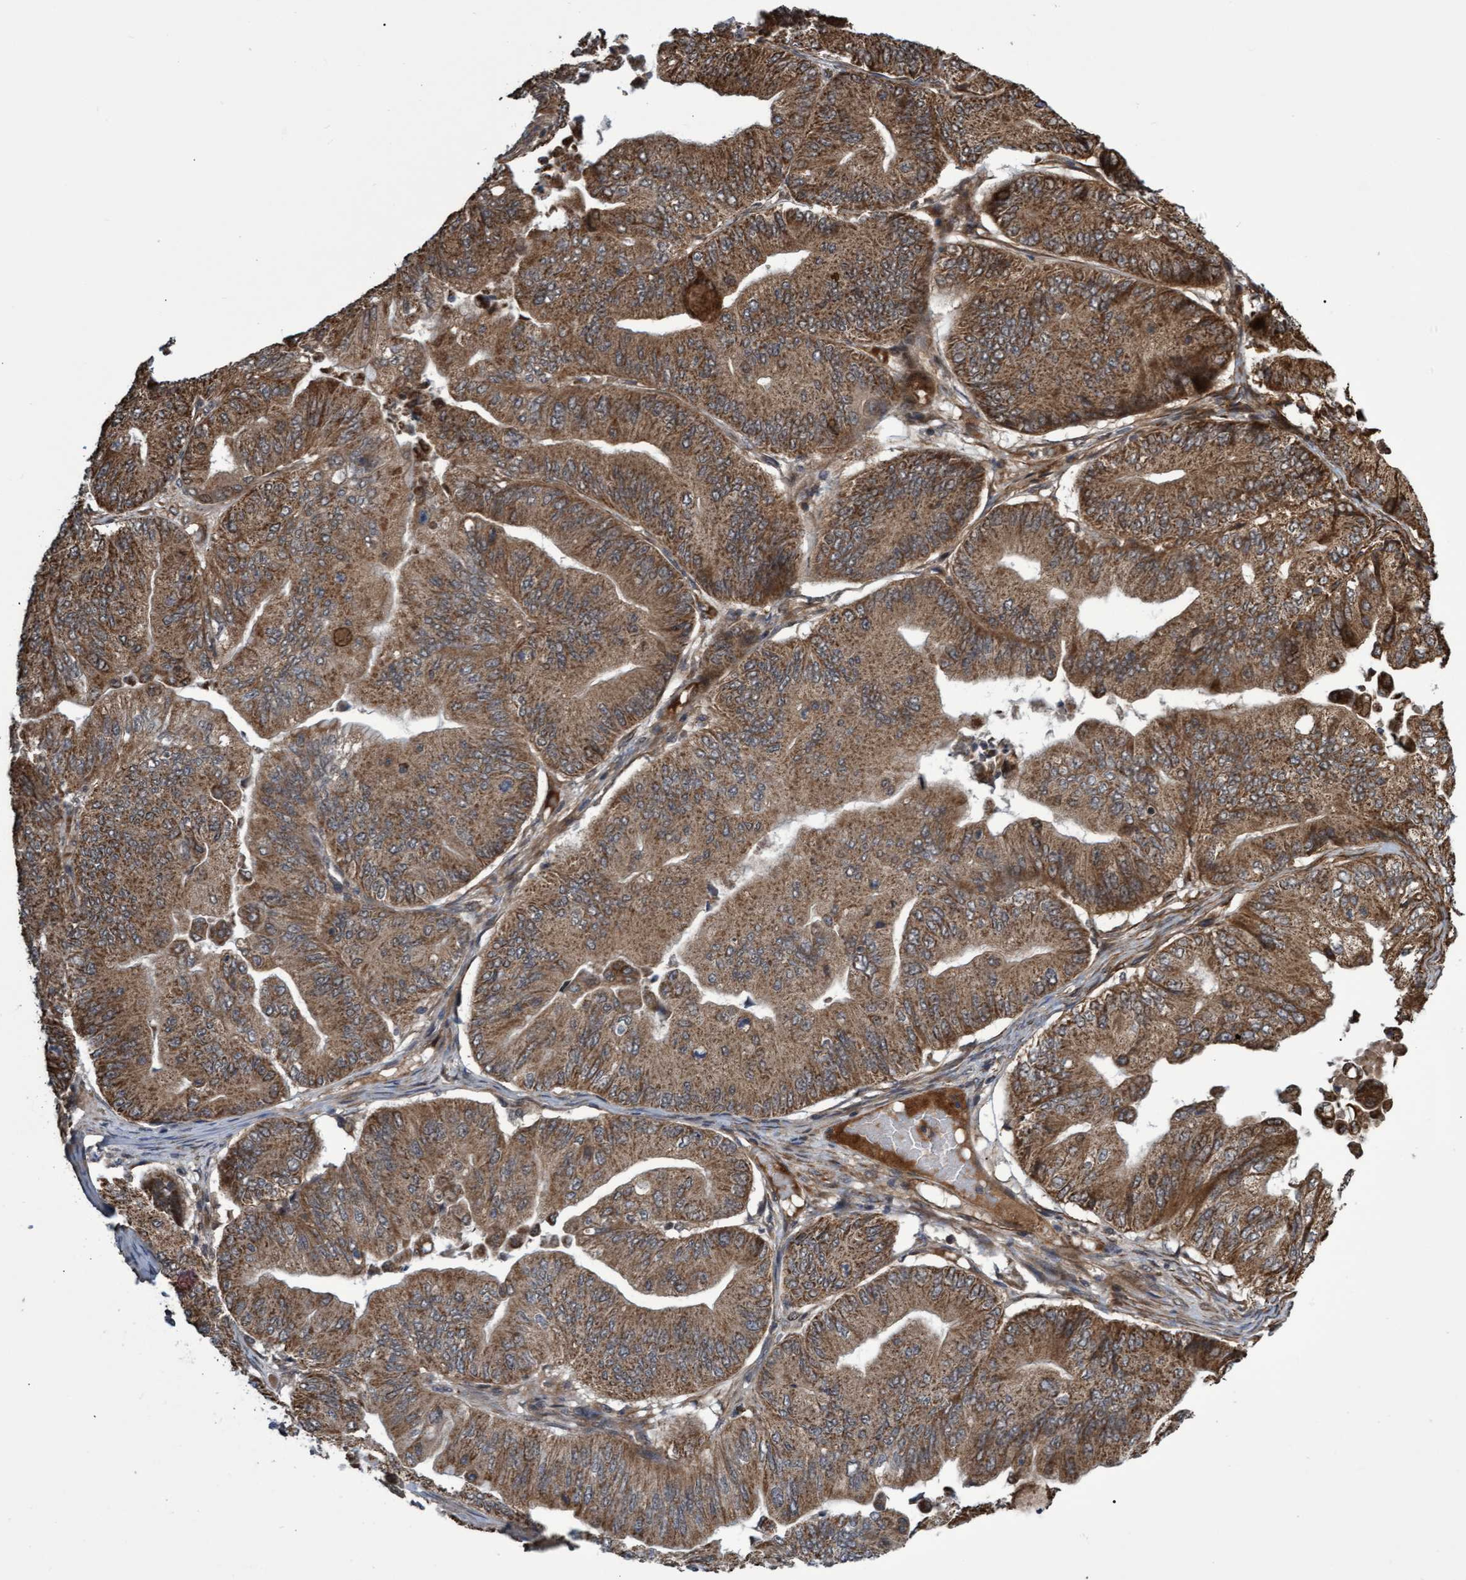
{"staining": {"intensity": "strong", "quantity": ">75%", "location": "cytoplasmic/membranous"}, "tissue": "ovarian cancer", "cell_type": "Tumor cells", "image_type": "cancer", "snomed": [{"axis": "morphology", "description": "Cystadenocarcinoma, mucinous, NOS"}, {"axis": "topography", "description": "Ovary"}], "caption": "Human ovarian mucinous cystadenocarcinoma stained for a protein (brown) shows strong cytoplasmic/membranous positive expression in about >75% of tumor cells.", "gene": "TNFRSF10B", "patient": {"sex": "female", "age": 61}}